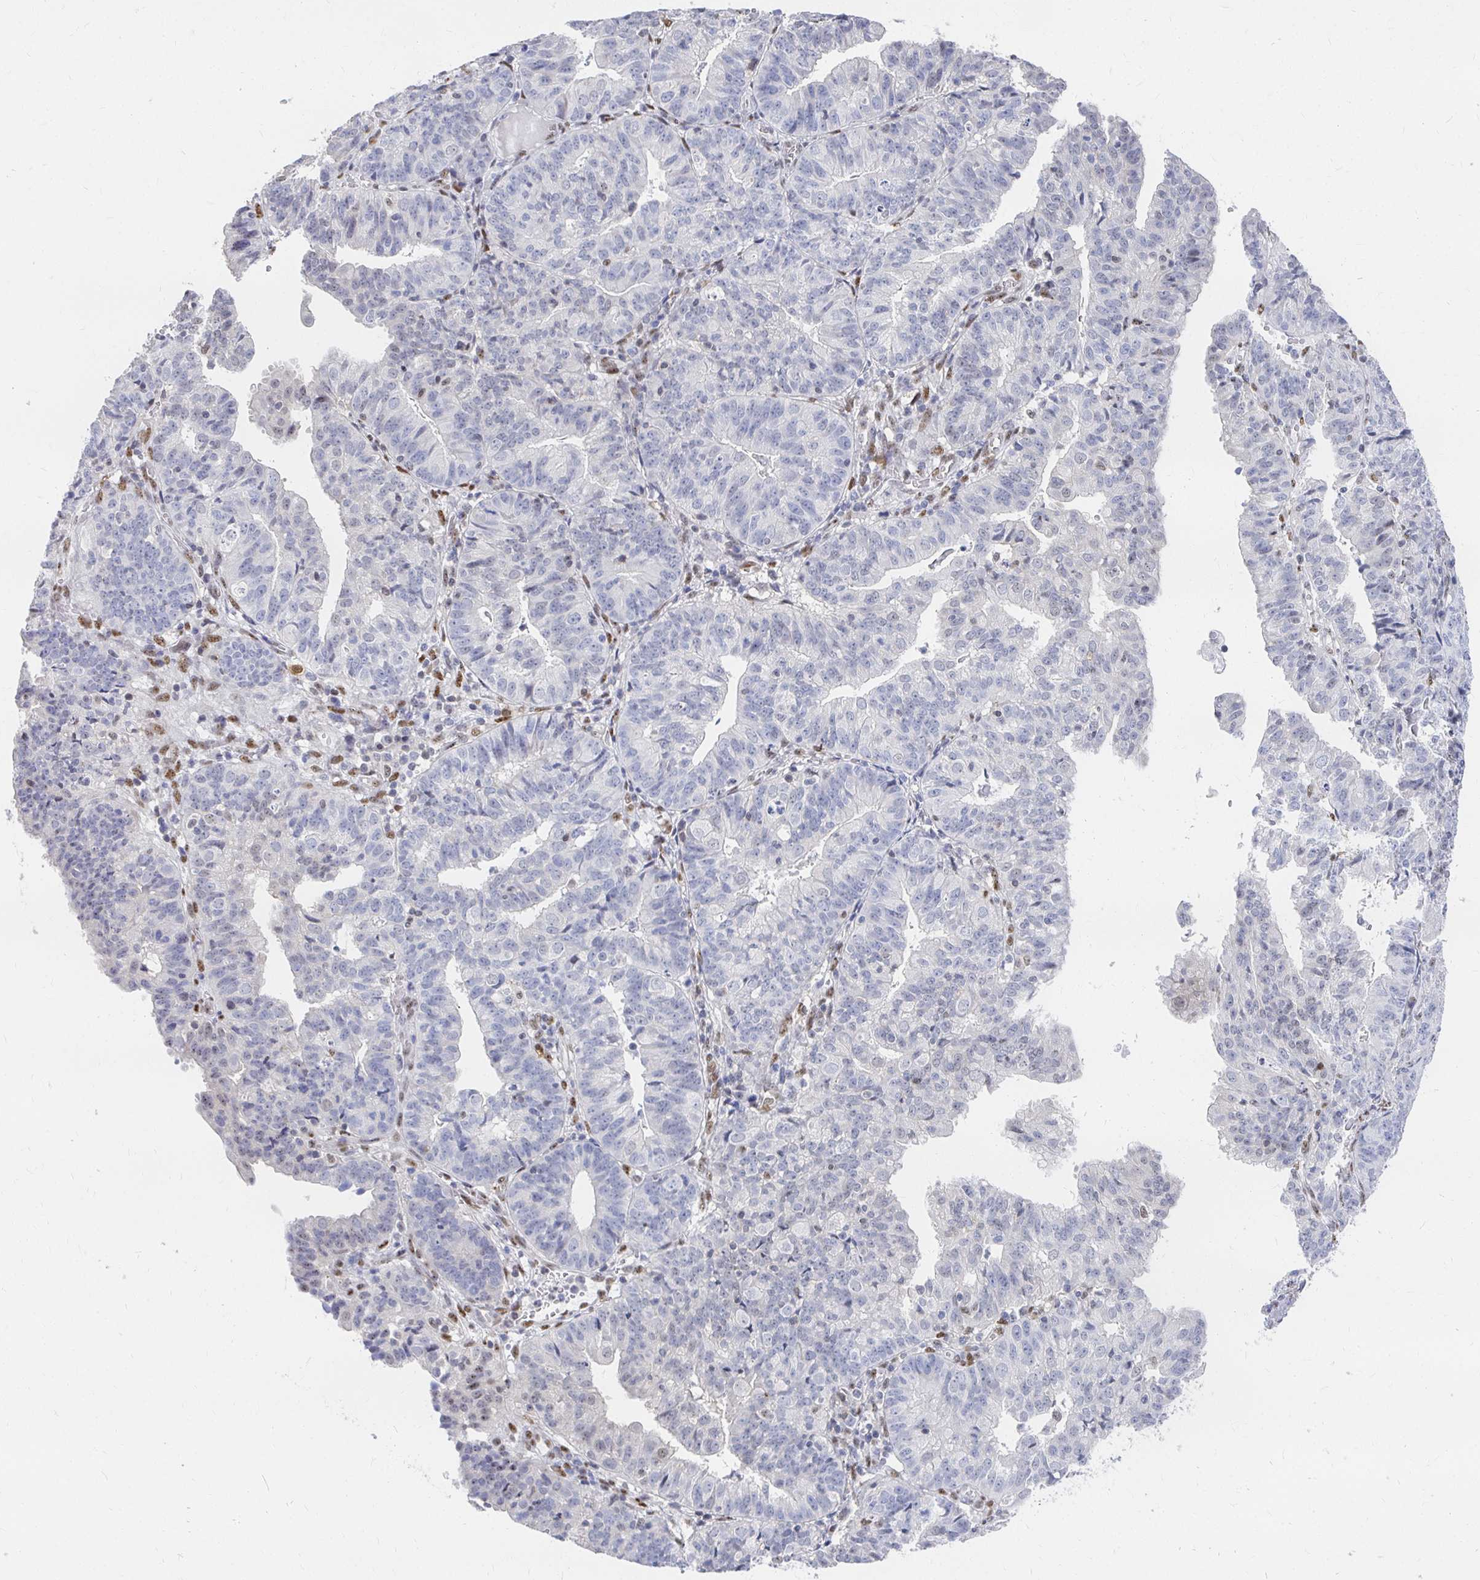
{"staining": {"intensity": "negative", "quantity": "none", "location": "none"}, "tissue": "endometrial cancer", "cell_type": "Tumor cells", "image_type": "cancer", "snomed": [{"axis": "morphology", "description": "Adenocarcinoma, NOS"}, {"axis": "topography", "description": "Endometrium"}], "caption": "Histopathology image shows no protein staining in tumor cells of adenocarcinoma (endometrial) tissue.", "gene": "CLIC3", "patient": {"sex": "female", "age": 56}}